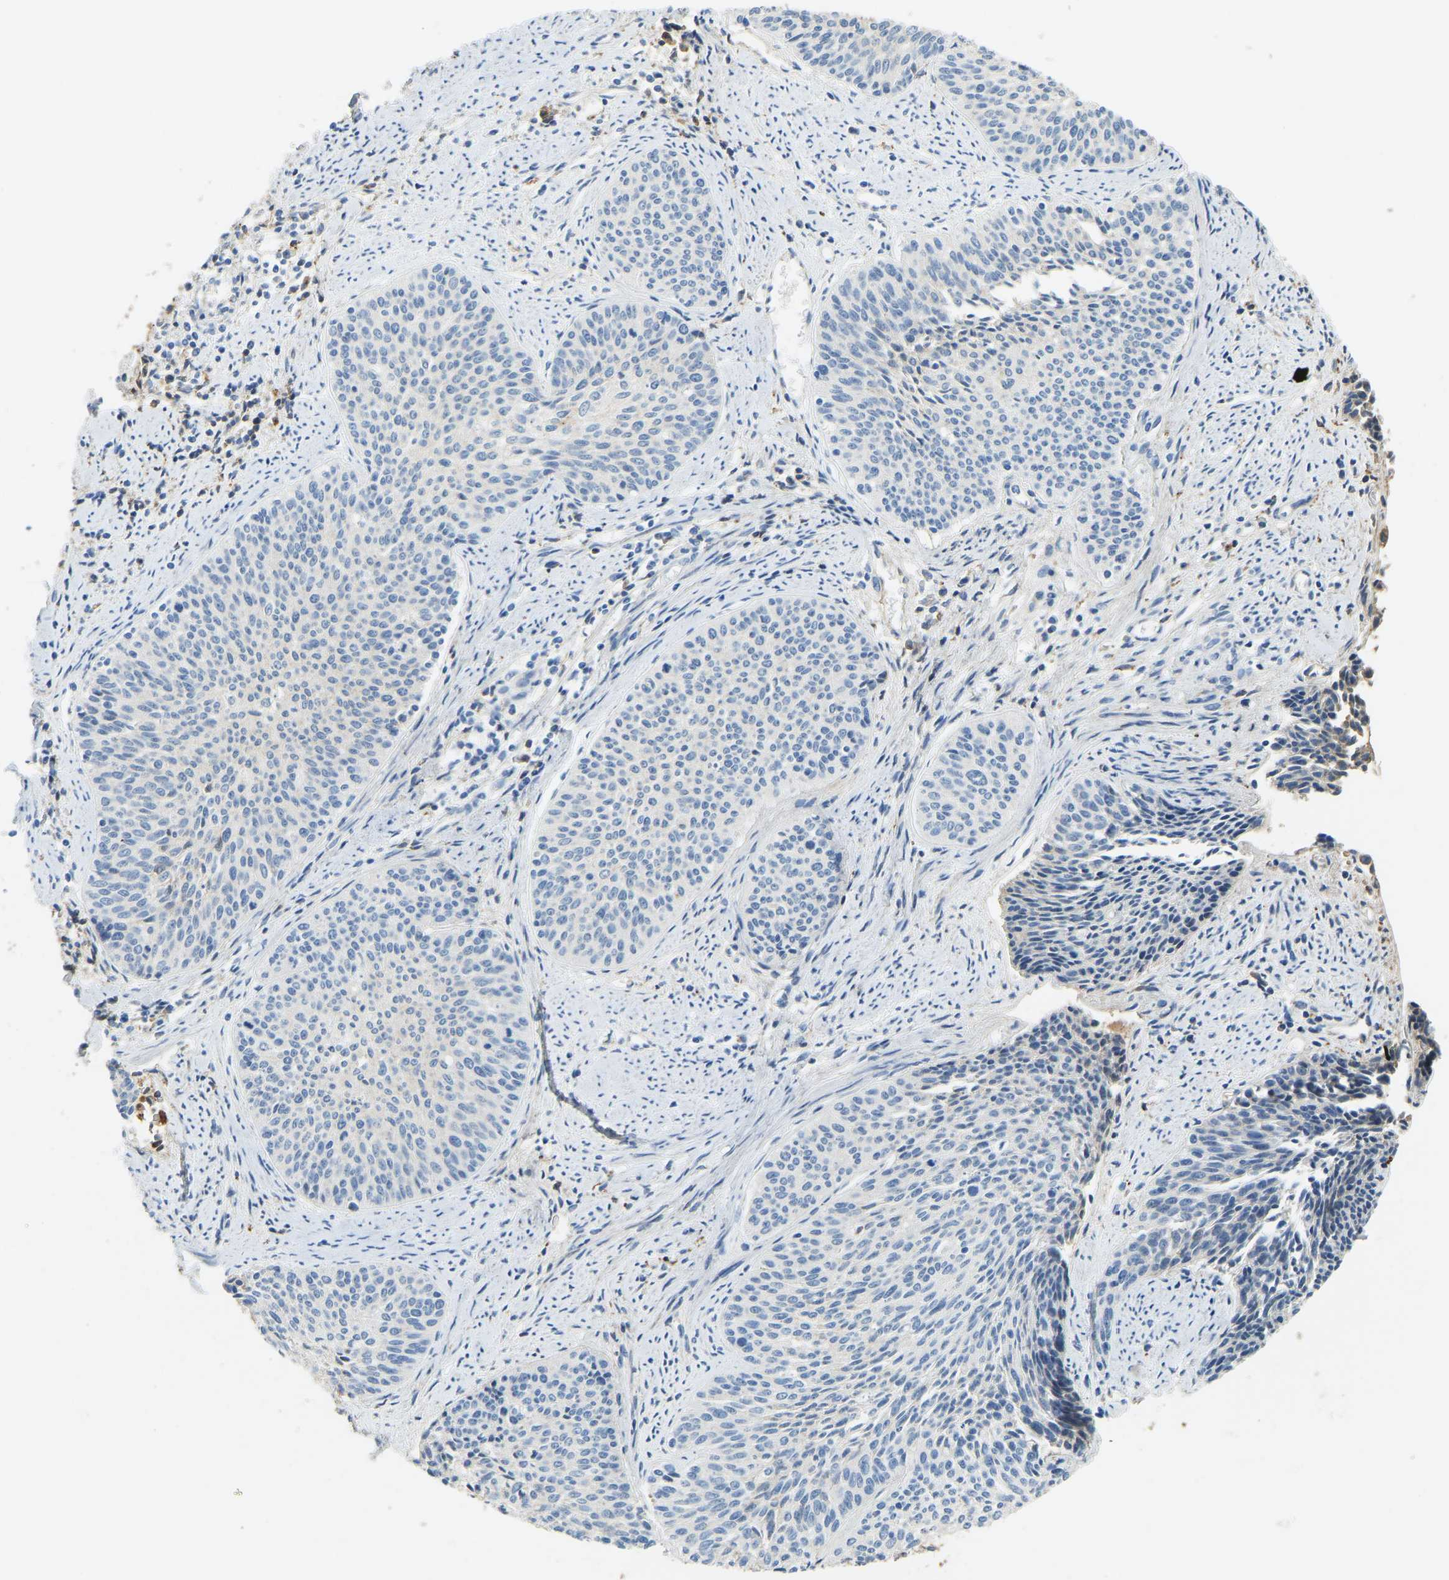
{"staining": {"intensity": "negative", "quantity": "none", "location": "none"}, "tissue": "cervical cancer", "cell_type": "Tumor cells", "image_type": "cancer", "snomed": [{"axis": "morphology", "description": "Squamous cell carcinoma, NOS"}, {"axis": "topography", "description": "Cervix"}], "caption": "High power microscopy histopathology image of an immunohistochemistry (IHC) photomicrograph of cervical cancer (squamous cell carcinoma), revealing no significant positivity in tumor cells.", "gene": "THBS4", "patient": {"sex": "female", "age": 55}}